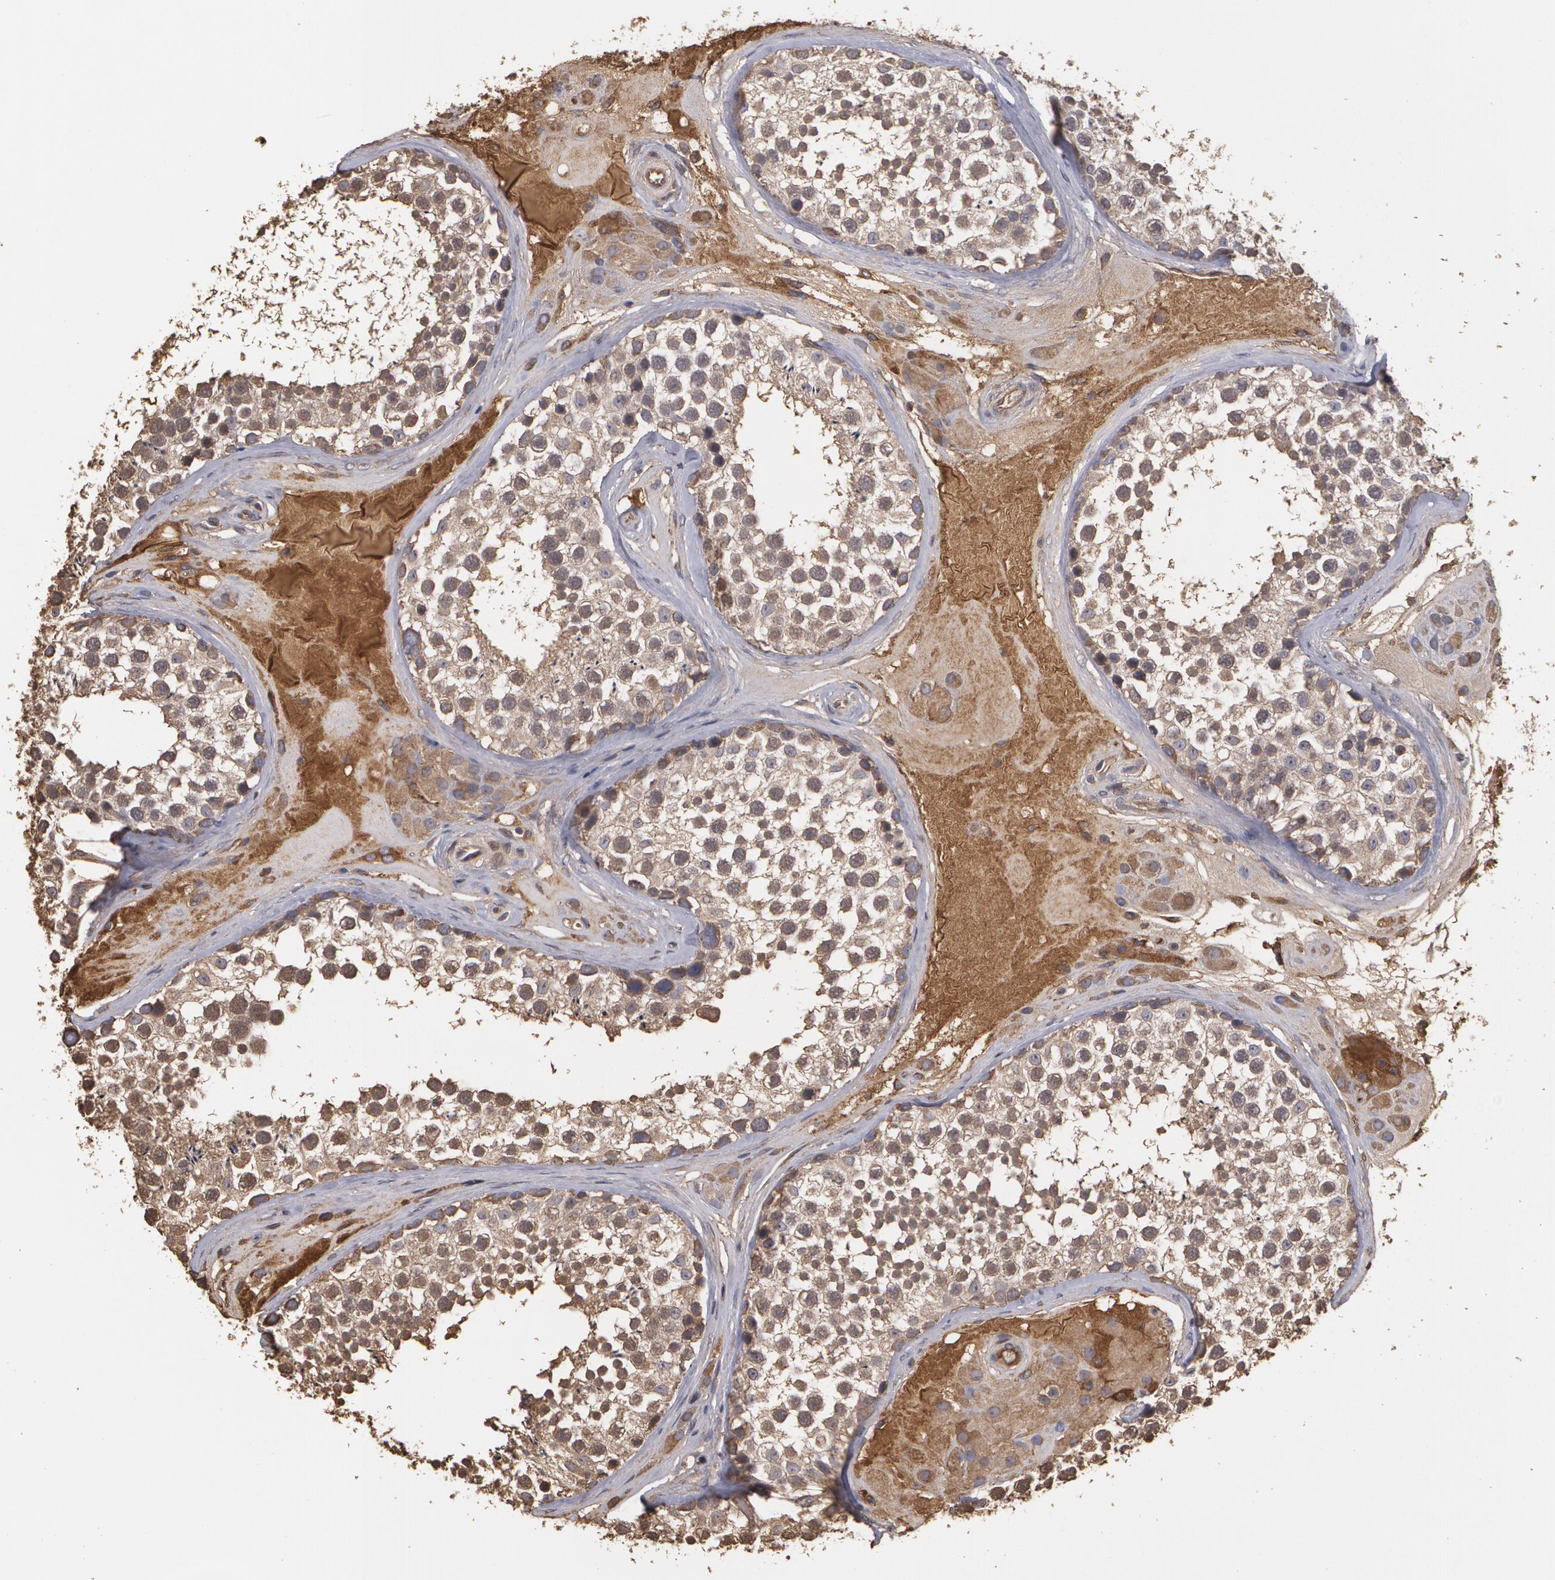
{"staining": {"intensity": "moderate", "quantity": ">75%", "location": "cytoplasmic/membranous"}, "tissue": "testis", "cell_type": "Cells in seminiferous ducts", "image_type": "normal", "snomed": [{"axis": "morphology", "description": "Normal tissue, NOS"}, {"axis": "topography", "description": "Testis"}], "caption": "An IHC photomicrograph of unremarkable tissue is shown. Protein staining in brown highlights moderate cytoplasmic/membranous positivity in testis within cells in seminiferous ducts. Nuclei are stained in blue.", "gene": "PON1", "patient": {"sex": "male", "age": 46}}